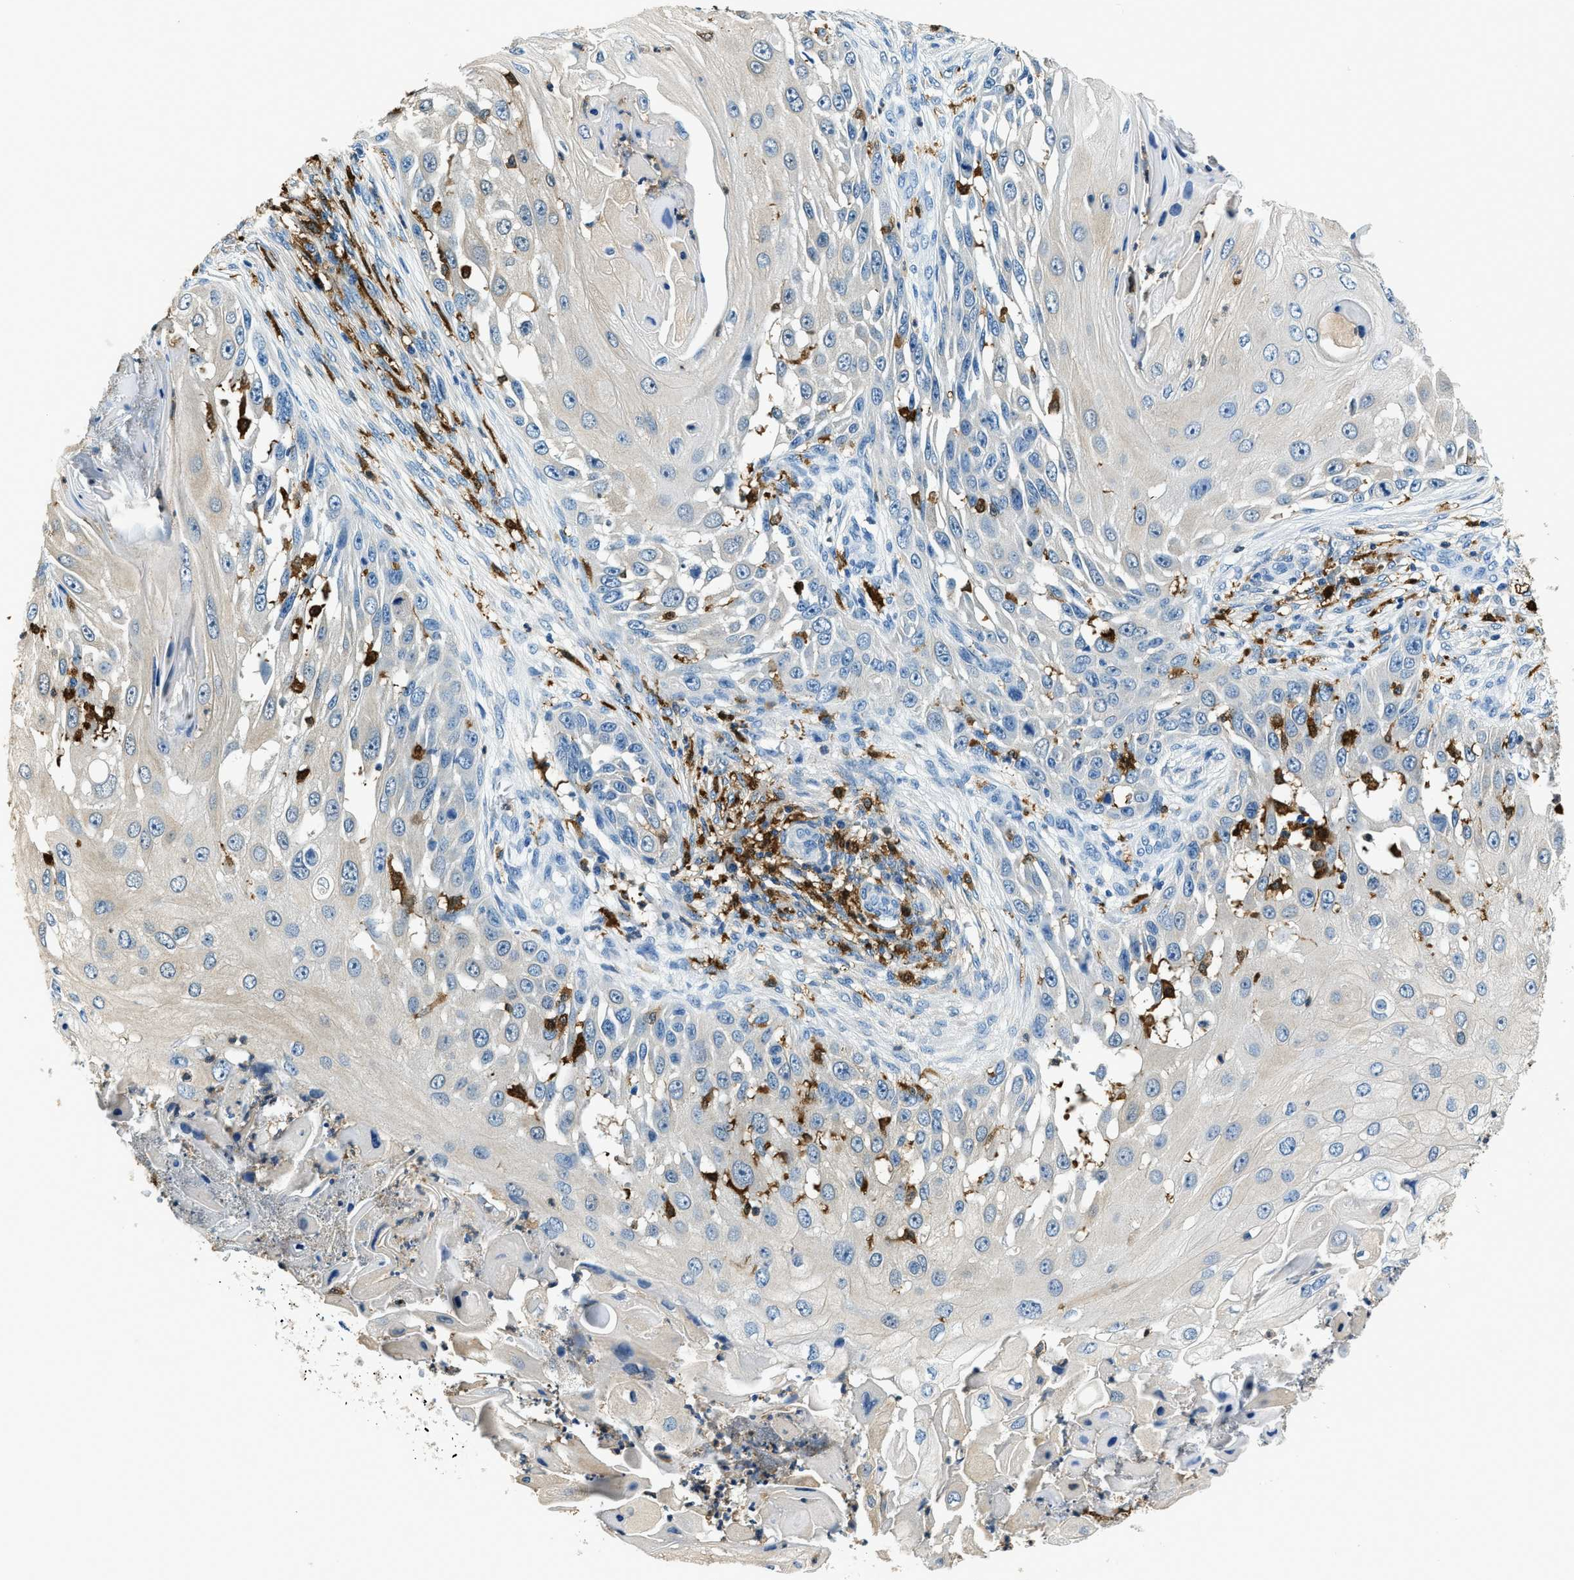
{"staining": {"intensity": "negative", "quantity": "none", "location": "none"}, "tissue": "skin cancer", "cell_type": "Tumor cells", "image_type": "cancer", "snomed": [{"axis": "morphology", "description": "Squamous cell carcinoma, NOS"}, {"axis": "topography", "description": "Skin"}], "caption": "DAB (3,3'-diaminobenzidine) immunohistochemical staining of squamous cell carcinoma (skin) displays no significant positivity in tumor cells.", "gene": "CAPG", "patient": {"sex": "female", "age": 44}}